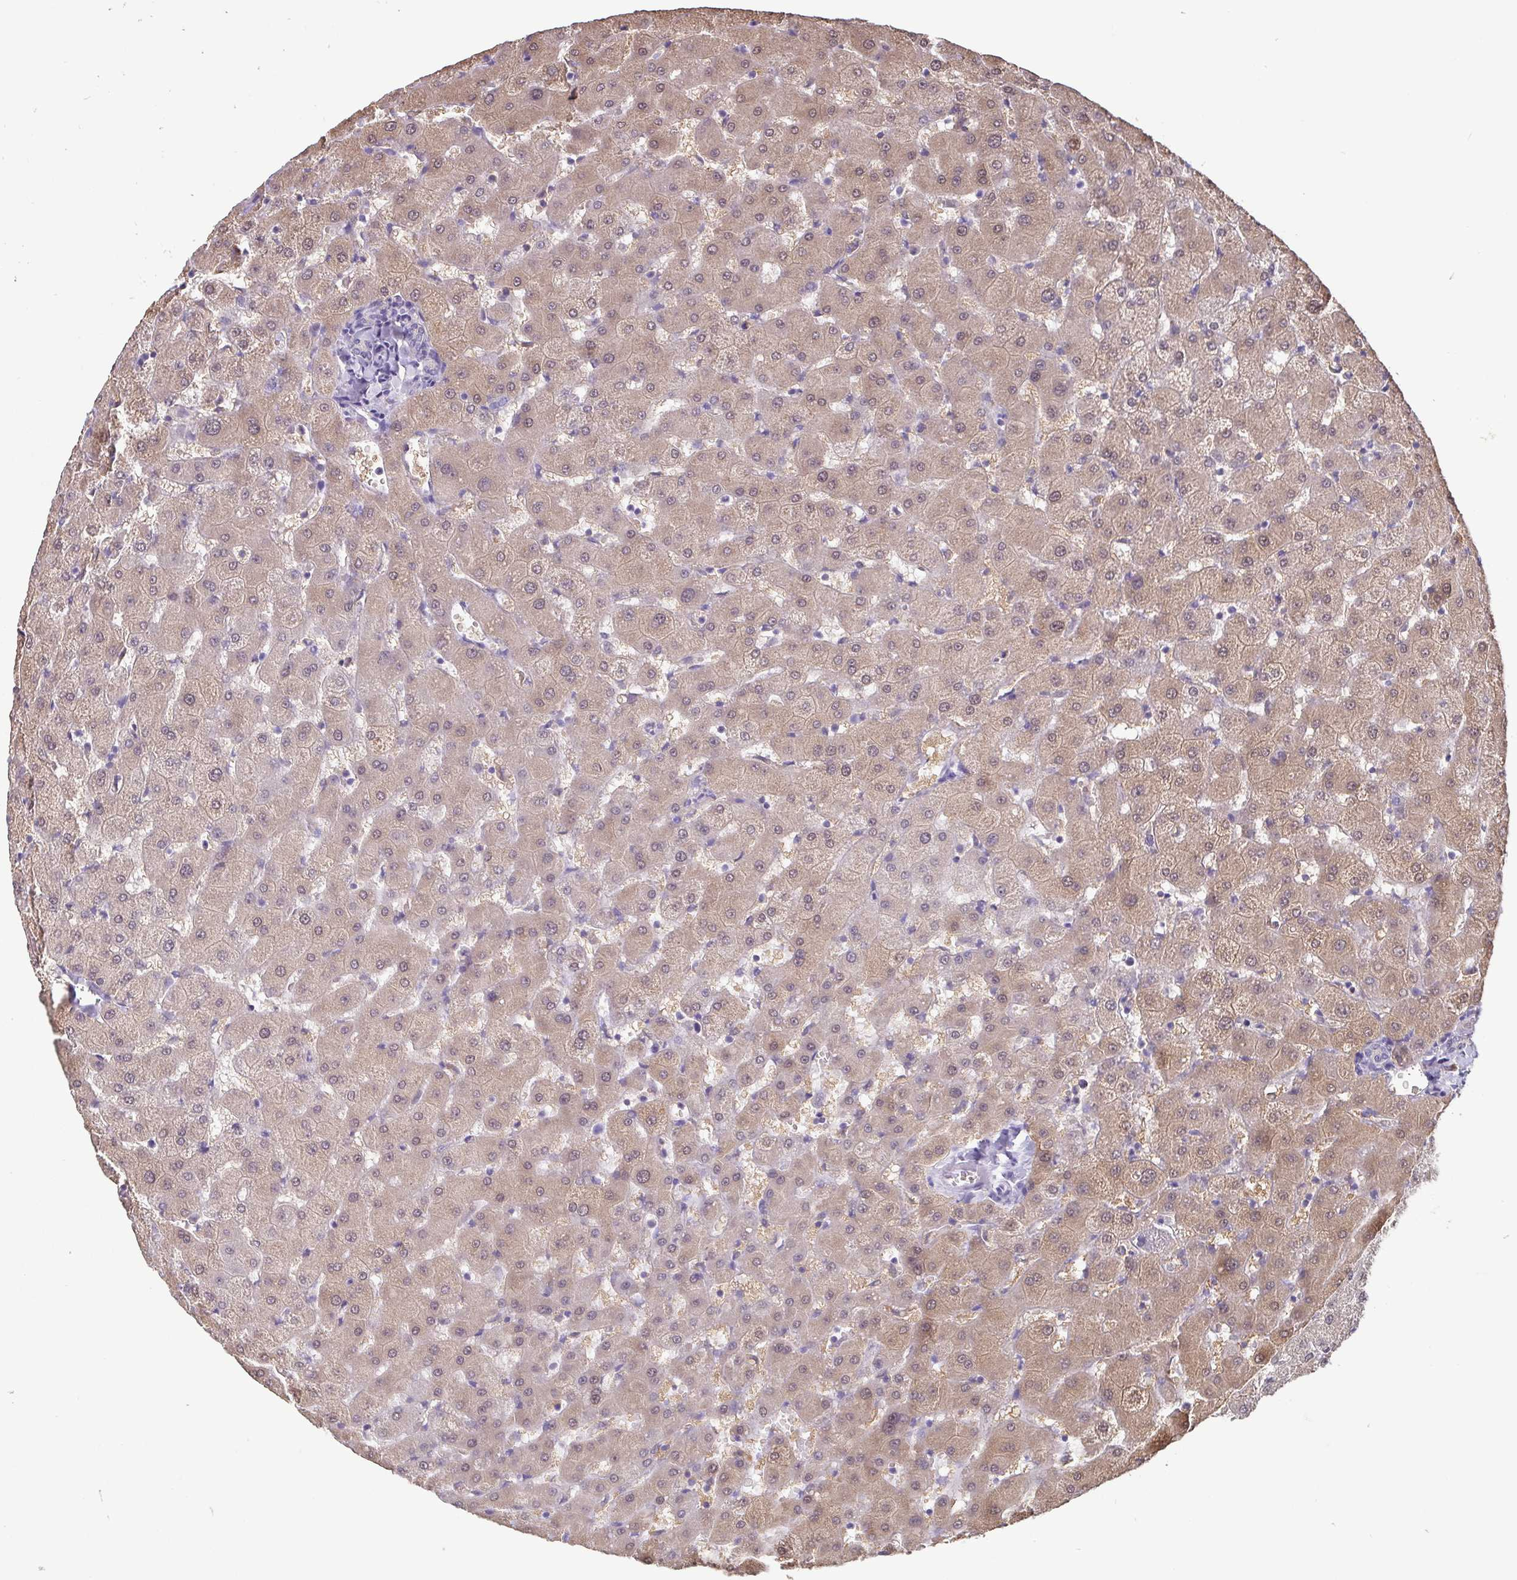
{"staining": {"intensity": "negative", "quantity": "none", "location": "none"}, "tissue": "liver", "cell_type": "Cholangiocytes", "image_type": "normal", "snomed": [{"axis": "morphology", "description": "Normal tissue, NOS"}, {"axis": "topography", "description": "Liver"}], "caption": "This is an IHC photomicrograph of benign human liver. There is no staining in cholangiocytes.", "gene": "IDH1", "patient": {"sex": "female", "age": 63}}